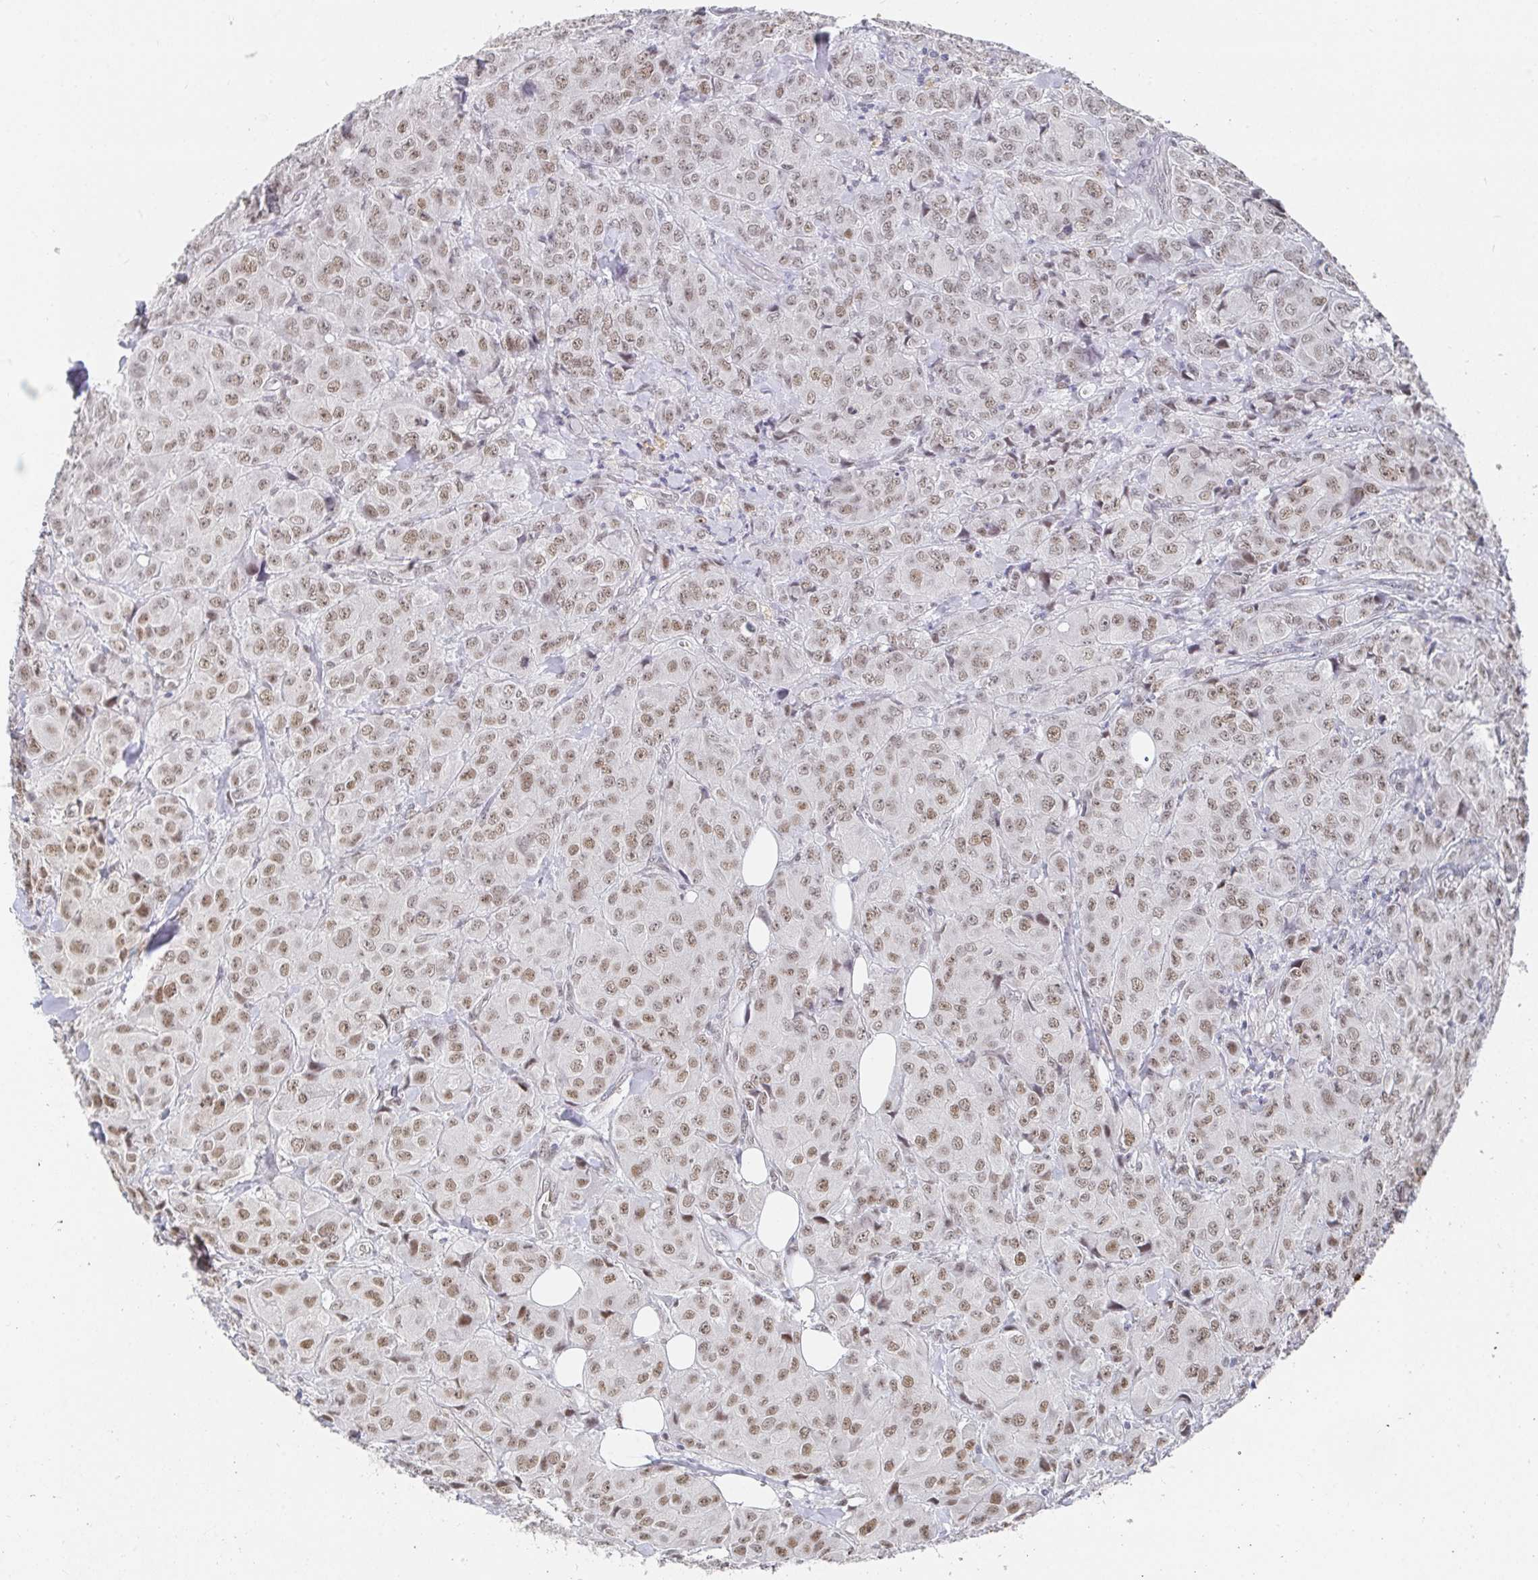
{"staining": {"intensity": "moderate", "quantity": ">75%", "location": "nuclear"}, "tissue": "breast cancer", "cell_type": "Tumor cells", "image_type": "cancer", "snomed": [{"axis": "morphology", "description": "Duct carcinoma"}, {"axis": "topography", "description": "Breast"}], "caption": "DAB immunohistochemical staining of human breast invasive ductal carcinoma demonstrates moderate nuclear protein expression in about >75% of tumor cells.", "gene": "RCOR1", "patient": {"sex": "female", "age": 43}}